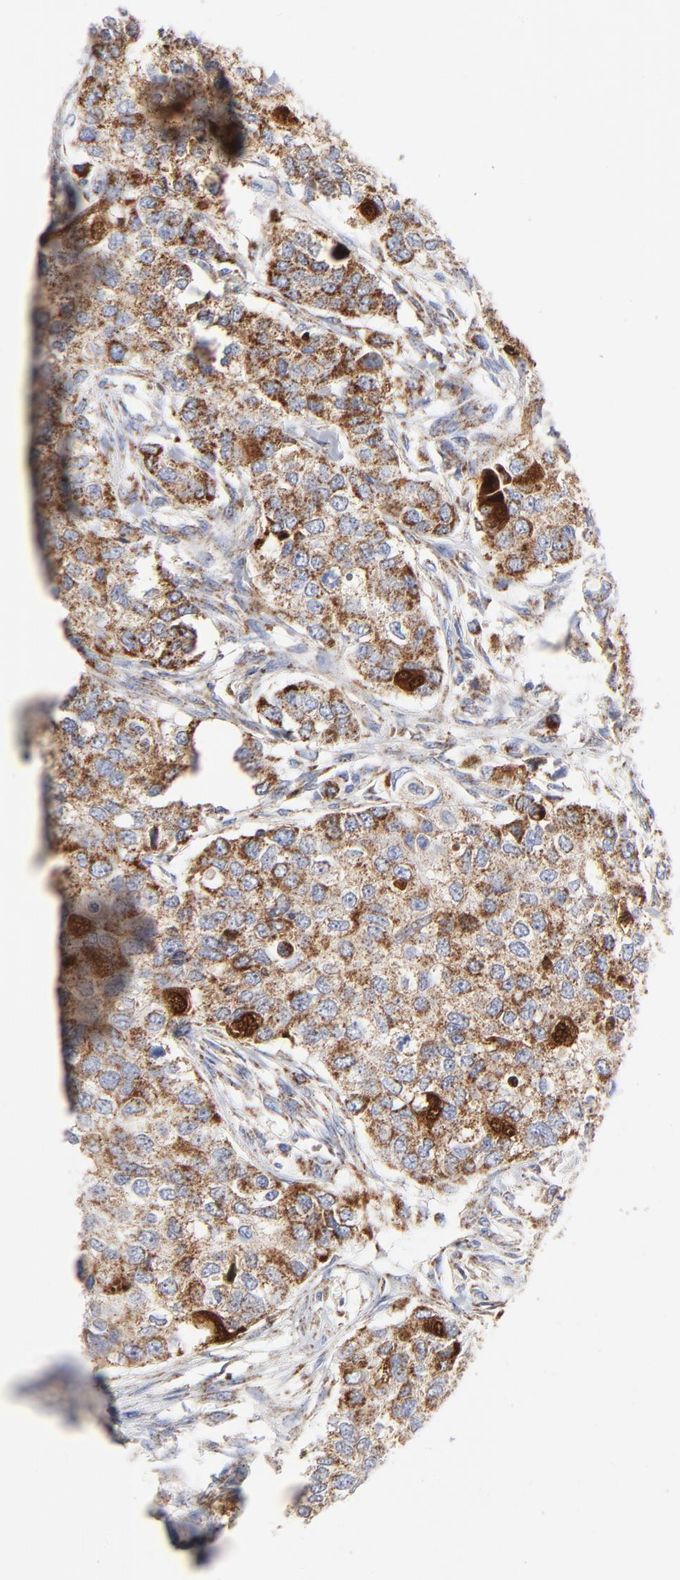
{"staining": {"intensity": "moderate", "quantity": ">75%", "location": "cytoplasmic/membranous"}, "tissue": "breast cancer", "cell_type": "Tumor cells", "image_type": "cancer", "snomed": [{"axis": "morphology", "description": "Normal tissue, NOS"}, {"axis": "morphology", "description": "Duct carcinoma"}, {"axis": "topography", "description": "Breast"}], "caption": "Moderate cytoplasmic/membranous protein positivity is present in approximately >75% of tumor cells in breast infiltrating ductal carcinoma. (Brightfield microscopy of DAB IHC at high magnification).", "gene": "DIABLO", "patient": {"sex": "female", "age": 49}}